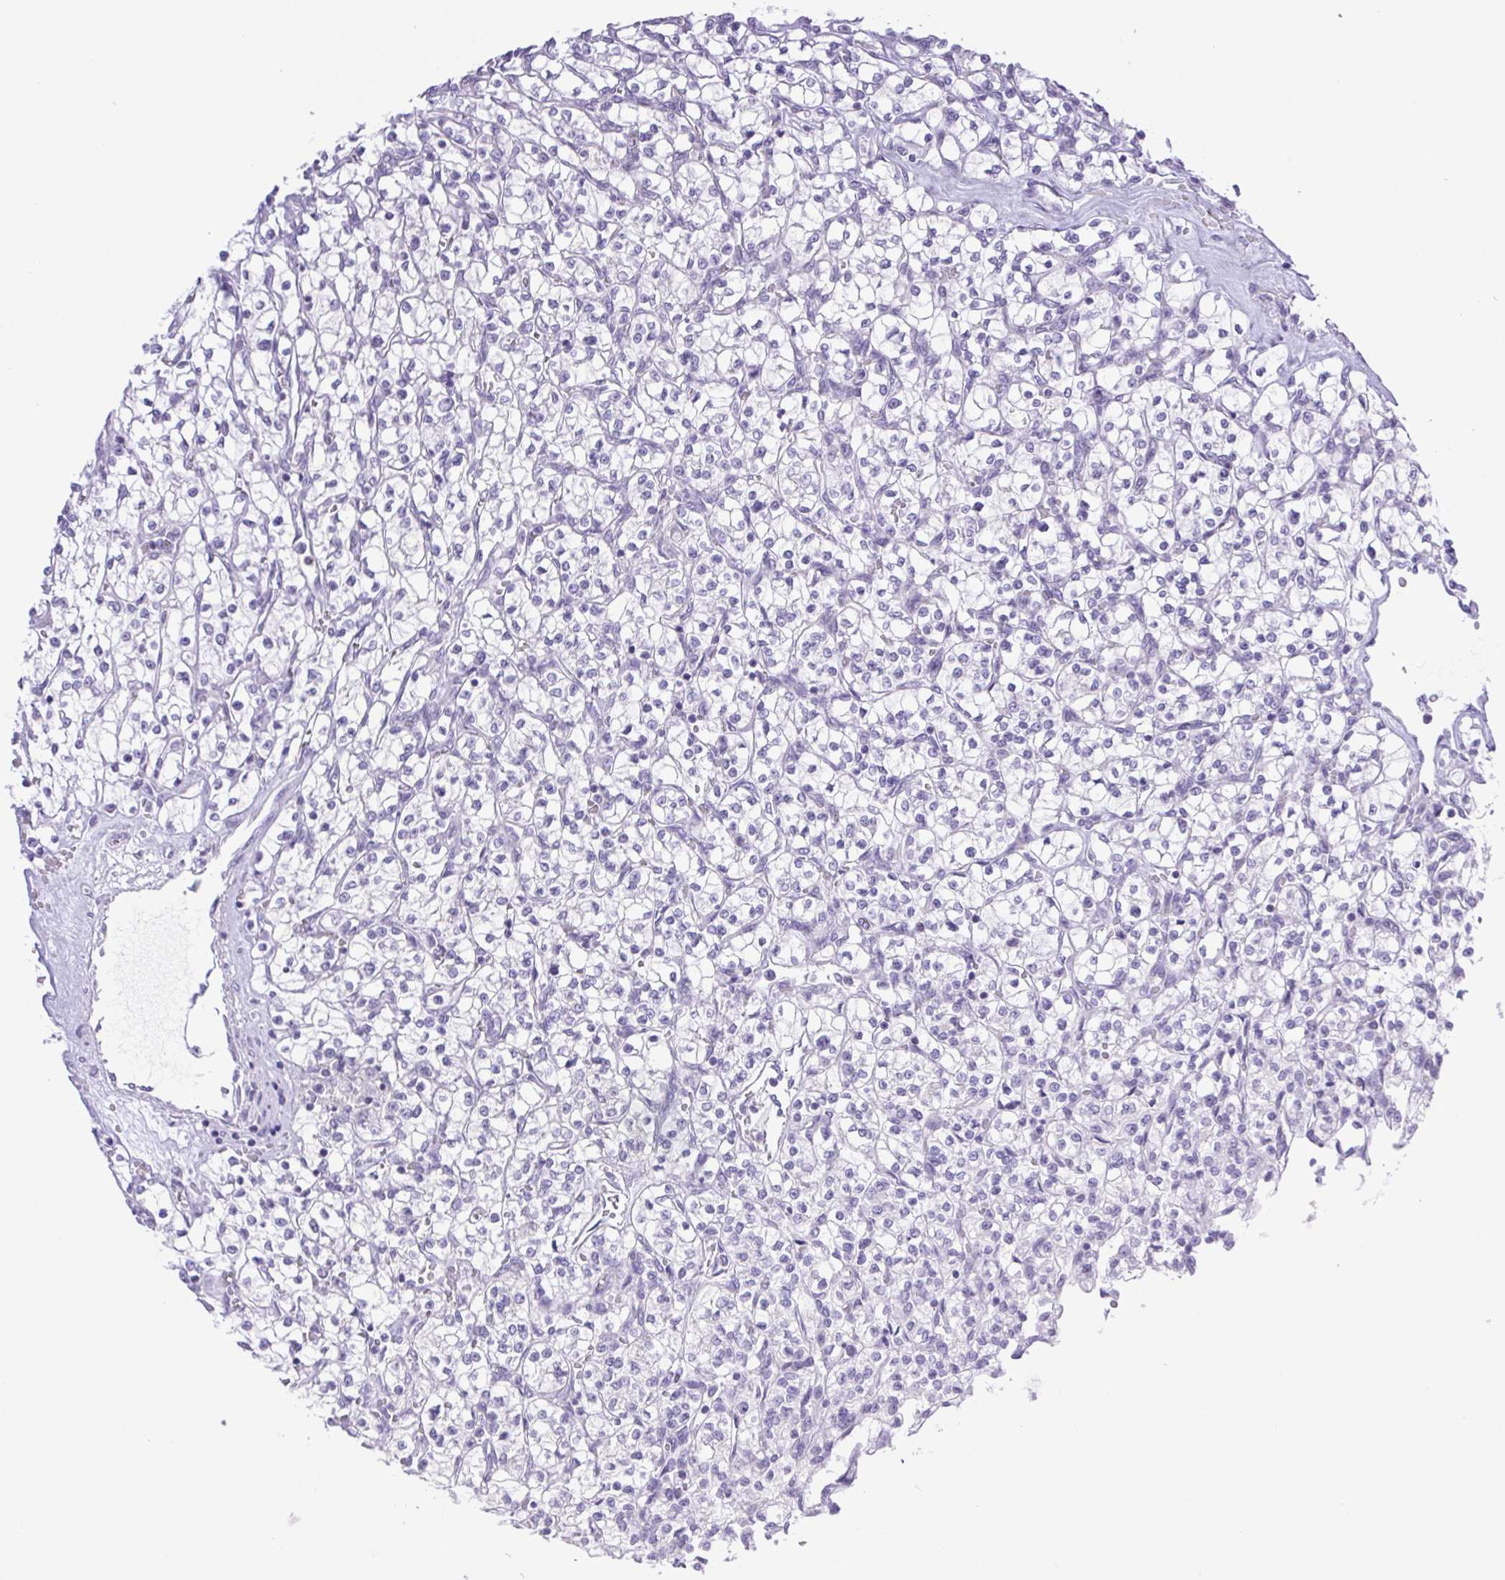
{"staining": {"intensity": "negative", "quantity": "none", "location": "none"}, "tissue": "renal cancer", "cell_type": "Tumor cells", "image_type": "cancer", "snomed": [{"axis": "morphology", "description": "Adenocarcinoma, NOS"}, {"axis": "topography", "description": "Kidney"}], "caption": "Renal cancer (adenocarcinoma) was stained to show a protein in brown. There is no significant staining in tumor cells. (Stains: DAB (3,3'-diaminobenzidine) immunohistochemistry with hematoxylin counter stain, Microscopy: brightfield microscopy at high magnification).", "gene": "SYNPR", "patient": {"sex": "female", "age": 64}}